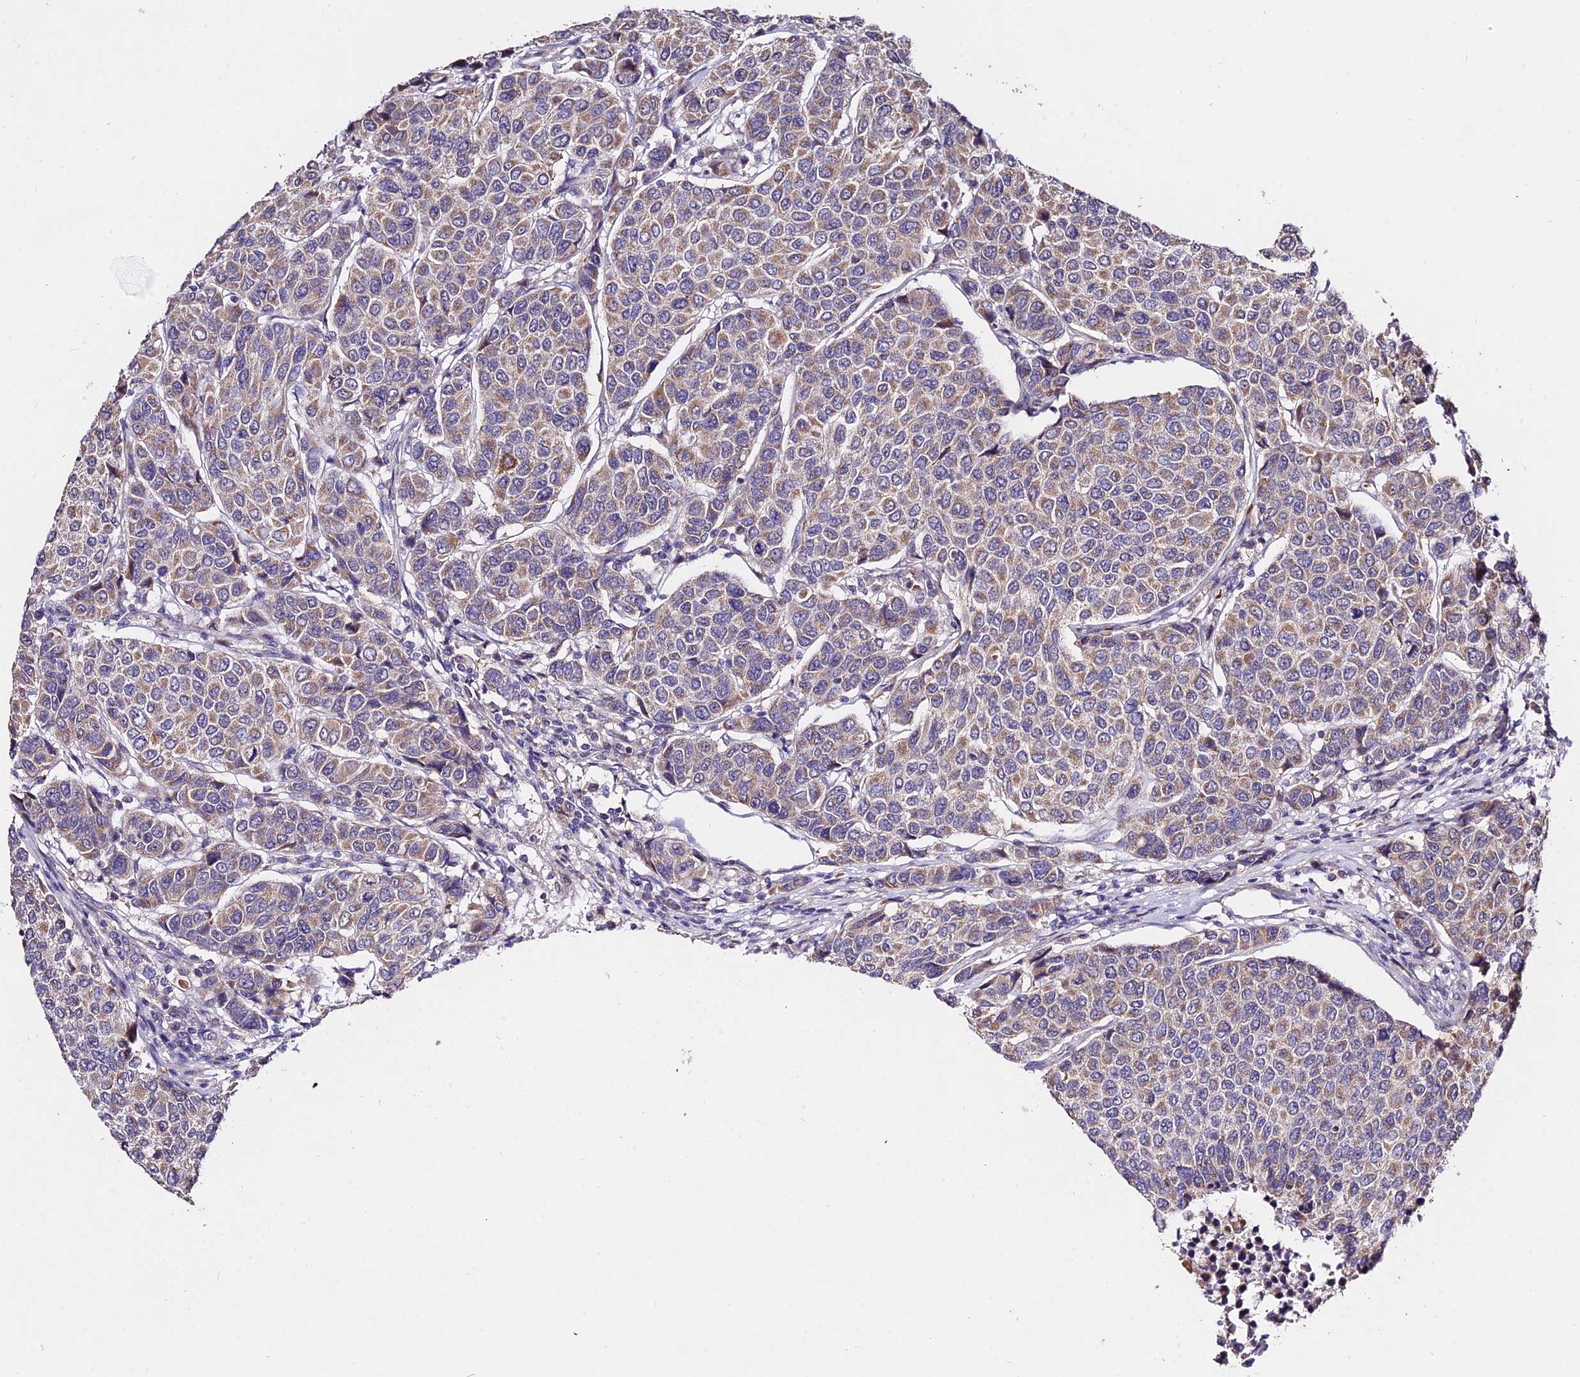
{"staining": {"intensity": "moderate", "quantity": "<25%", "location": "cytoplasmic/membranous"}, "tissue": "breast cancer", "cell_type": "Tumor cells", "image_type": "cancer", "snomed": [{"axis": "morphology", "description": "Duct carcinoma"}, {"axis": "topography", "description": "Breast"}], "caption": "Protein analysis of breast cancer tissue shows moderate cytoplasmic/membranous expression in approximately <25% of tumor cells.", "gene": "WDR5B", "patient": {"sex": "female", "age": 55}}